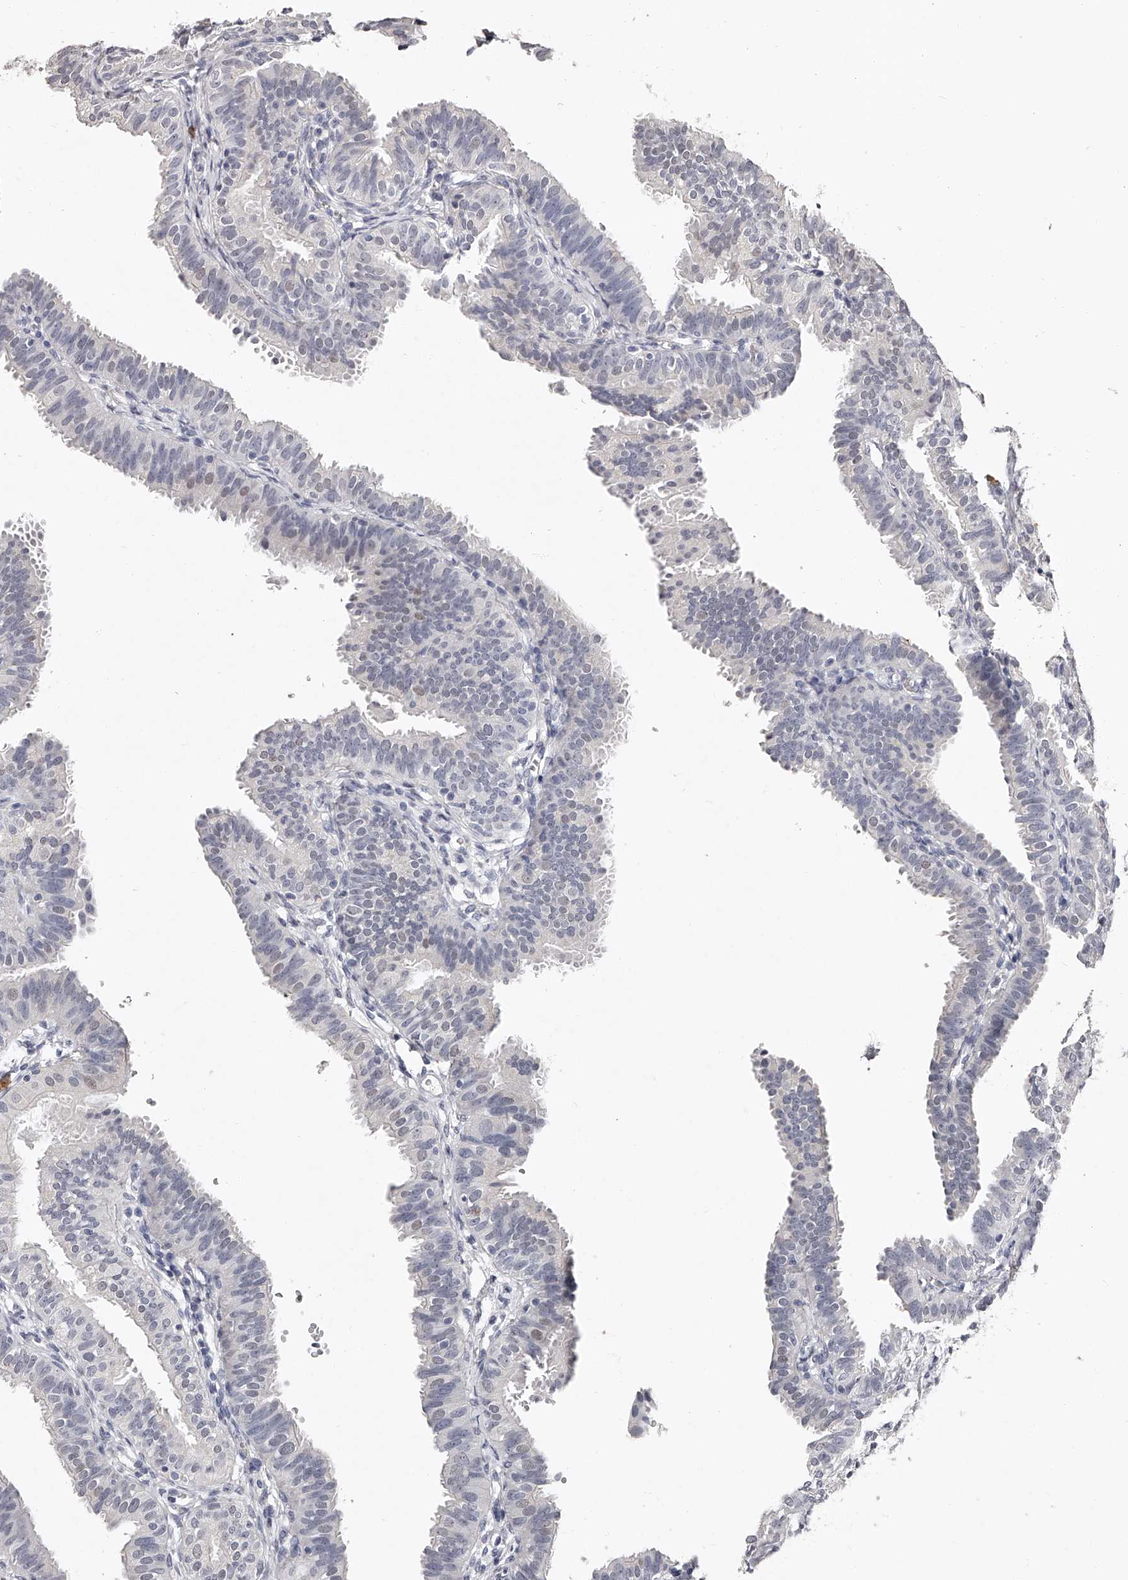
{"staining": {"intensity": "negative", "quantity": "none", "location": "none"}, "tissue": "fallopian tube", "cell_type": "Glandular cells", "image_type": "normal", "snomed": [{"axis": "morphology", "description": "Normal tissue, NOS"}, {"axis": "topography", "description": "Fallopian tube"}], "caption": "The micrograph shows no significant positivity in glandular cells of fallopian tube. (IHC, brightfield microscopy, high magnification).", "gene": "NT5DC1", "patient": {"sex": "female", "age": 35}}